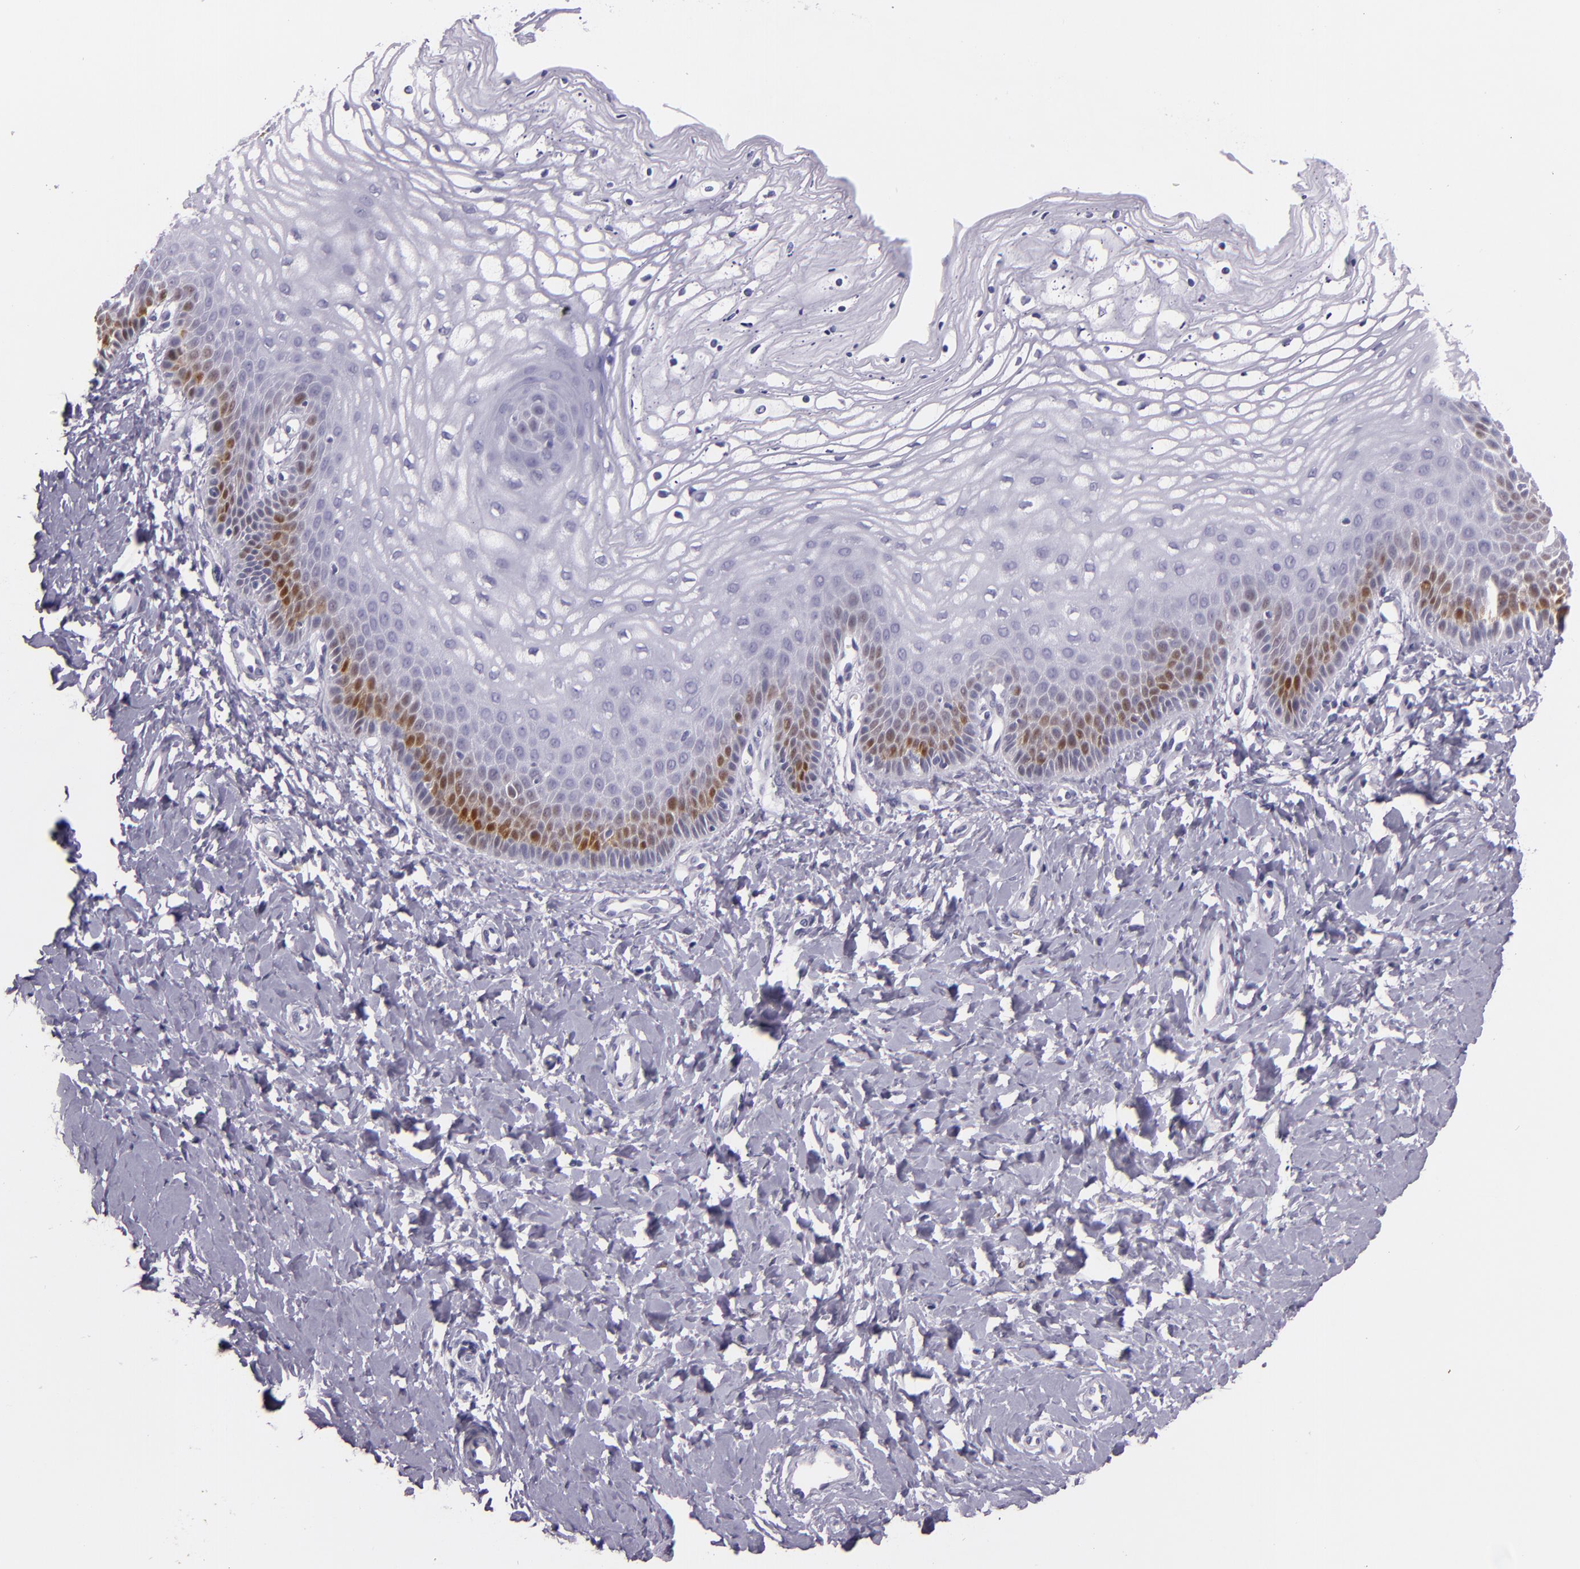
{"staining": {"intensity": "moderate", "quantity": "<25%", "location": "nuclear"}, "tissue": "vagina", "cell_type": "Squamous epithelial cells", "image_type": "normal", "snomed": [{"axis": "morphology", "description": "Normal tissue, NOS"}, {"axis": "topography", "description": "Vagina"}], "caption": "DAB immunohistochemical staining of unremarkable vagina shows moderate nuclear protein positivity in approximately <25% of squamous epithelial cells.", "gene": "MT1A", "patient": {"sex": "female", "age": 68}}